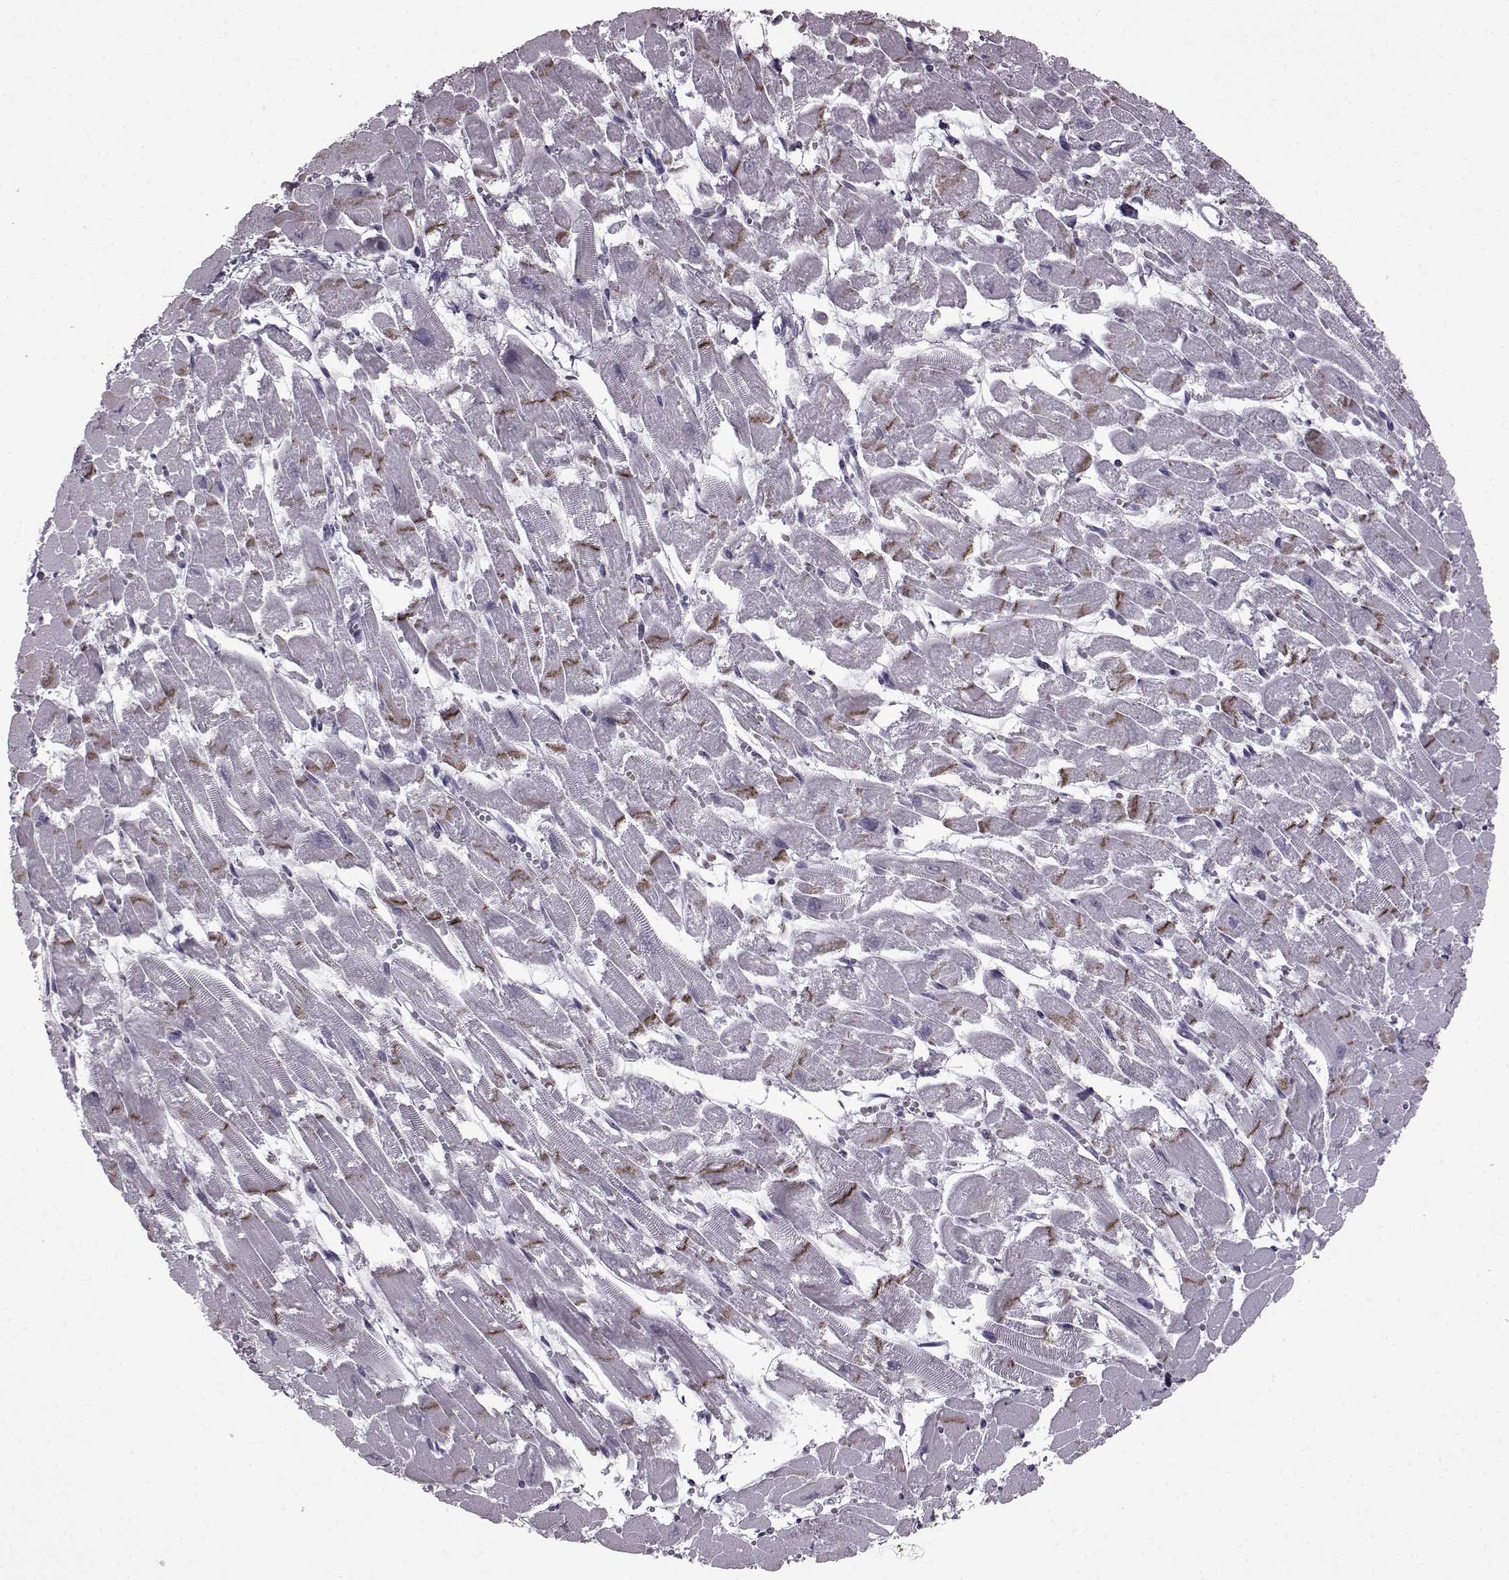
{"staining": {"intensity": "moderate", "quantity": "<25%", "location": "cytoplasmic/membranous"}, "tissue": "heart muscle", "cell_type": "Cardiomyocytes", "image_type": "normal", "snomed": [{"axis": "morphology", "description": "Normal tissue, NOS"}, {"axis": "topography", "description": "Heart"}], "caption": "This image reveals IHC staining of normal human heart muscle, with low moderate cytoplasmic/membranous positivity in approximately <25% of cardiomyocytes.", "gene": "SLC28A2", "patient": {"sex": "female", "age": 52}}